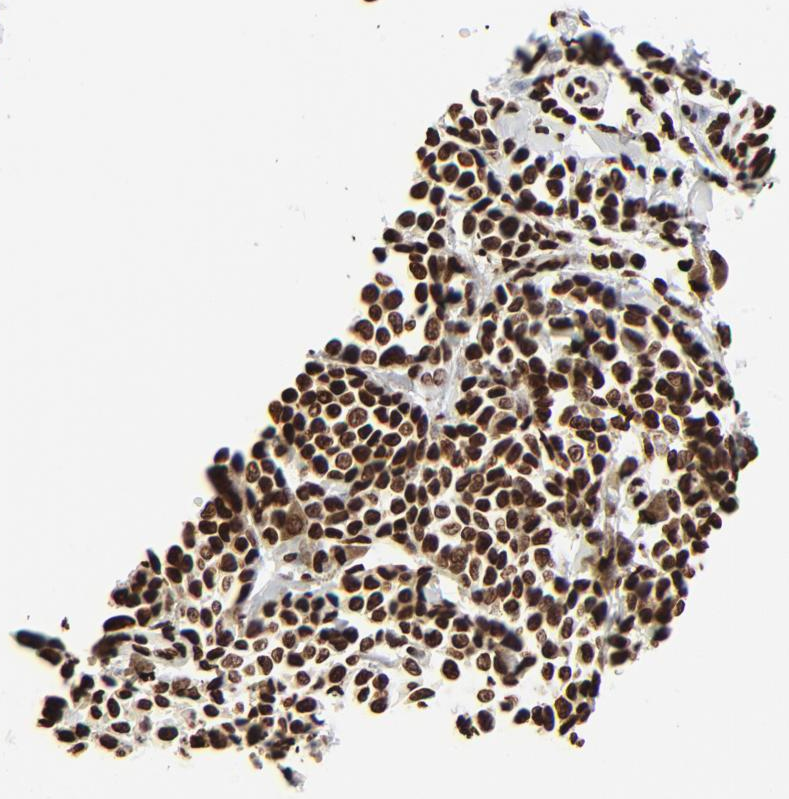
{"staining": {"intensity": "strong", "quantity": ">75%", "location": "nuclear"}, "tissue": "melanoma", "cell_type": "Tumor cells", "image_type": "cancer", "snomed": [{"axis": "morphology", "description": "Malignant melanoma, NOS"}, {"axis": "topography", "description": "Skin"}], "caption": "A photomicrograph of melanoma stained for a protein demonstrates strong nuclear brown staining in tumor cells. Nuclei are stained in blue.", "gene": "H3-4", "patient": {"sex": "female", "age": 38}}